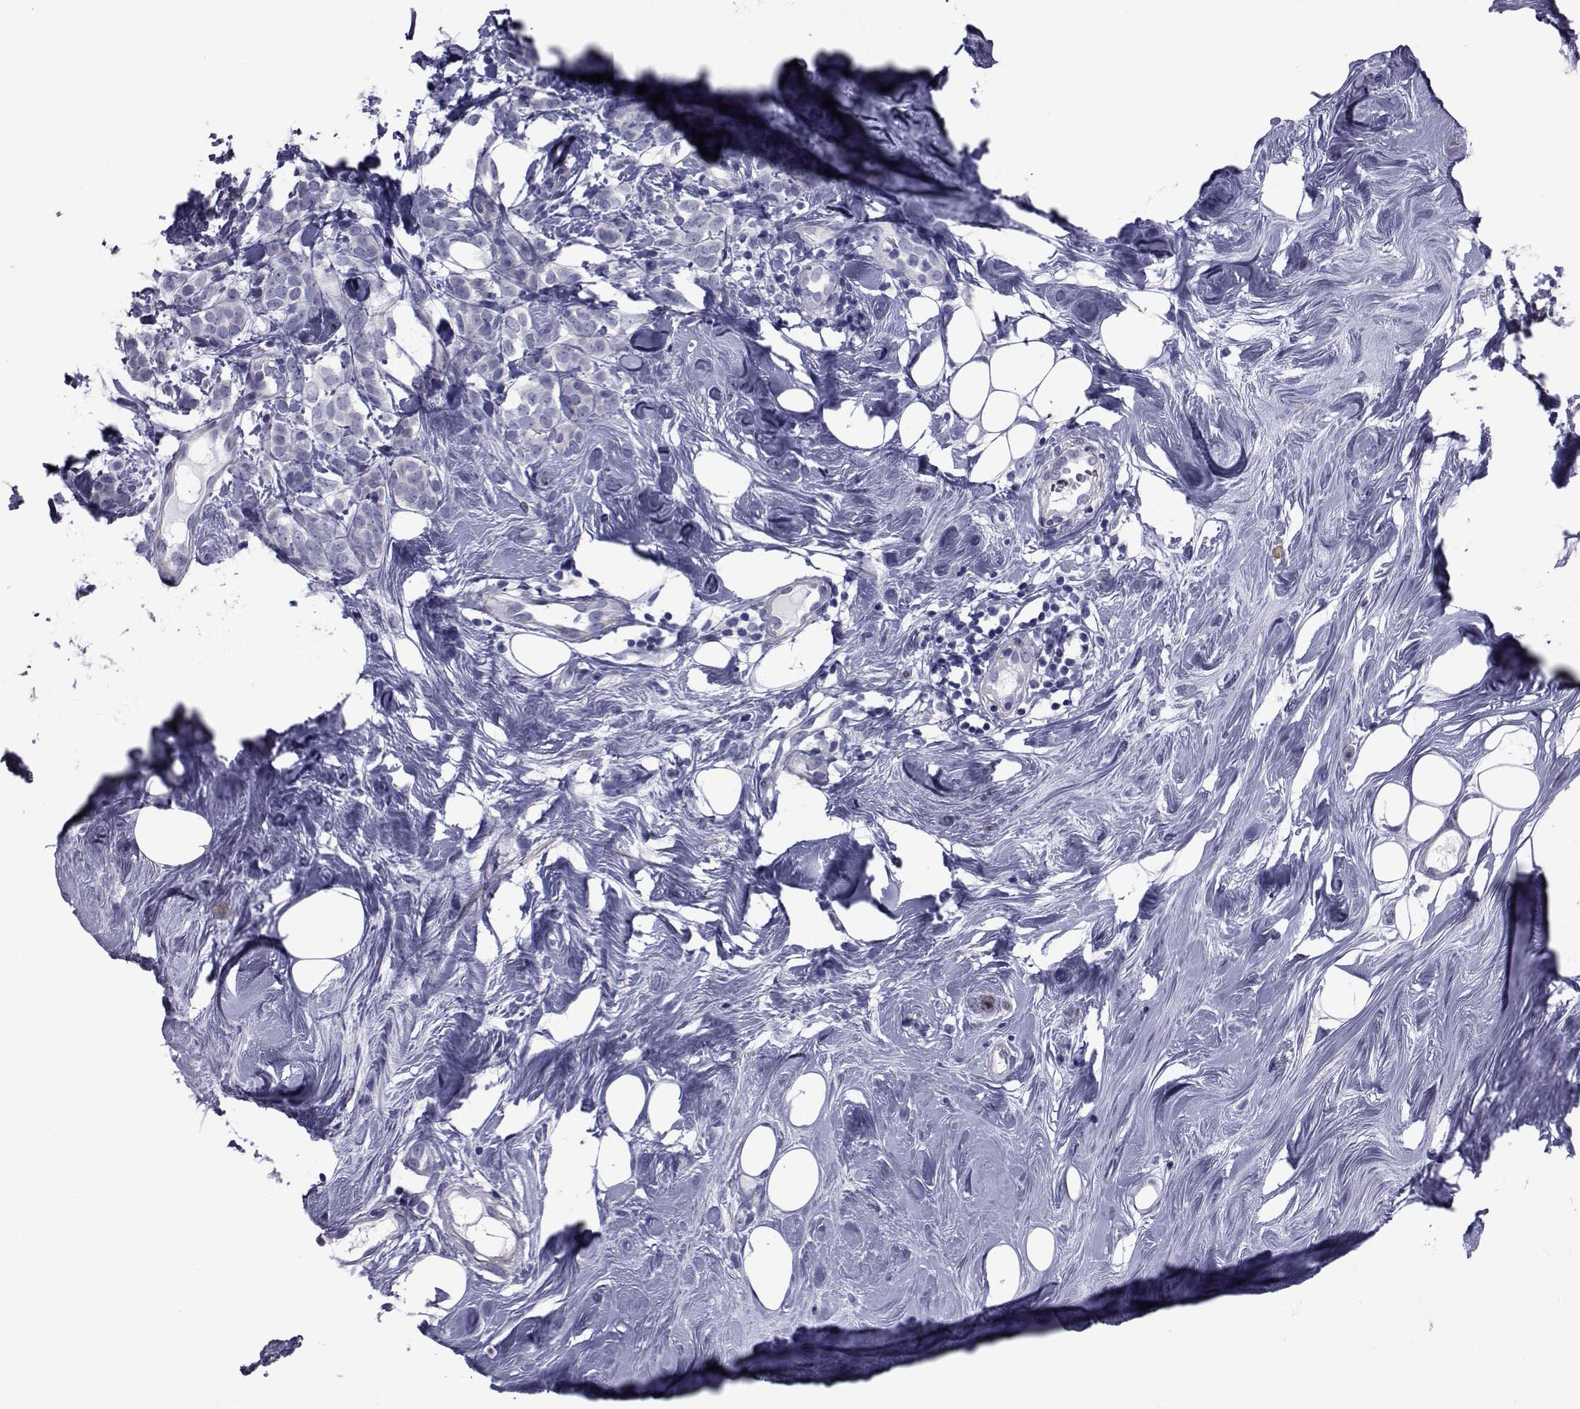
{"staining": {"intensity": "negative", "quantity": "none", "location": "none"}, "tissue": "breast cancer", "cell_type": "Tumor cells", "image_type": "cancer", "snomed": [{"axis": "morphology", "description": "Lobular carcinoma"}, {"axis": "topography", "description": "Breast"}], "caption": "This histopathology image is of lobular carcinoma (breast) stained with immunohistochemistry (IHC) to label a protein in brown with the nuclei are counter-stained blue. There is no expression in tumor cells. Brightfield microscopy of immunohistochemistry stained with DAB (3,3'-diaminobenzidine) (brown) and hematoxylin (blue), captured at high magnification.", "gene": "GKAP1", "patient": {"sex": "female", "age": 49}}